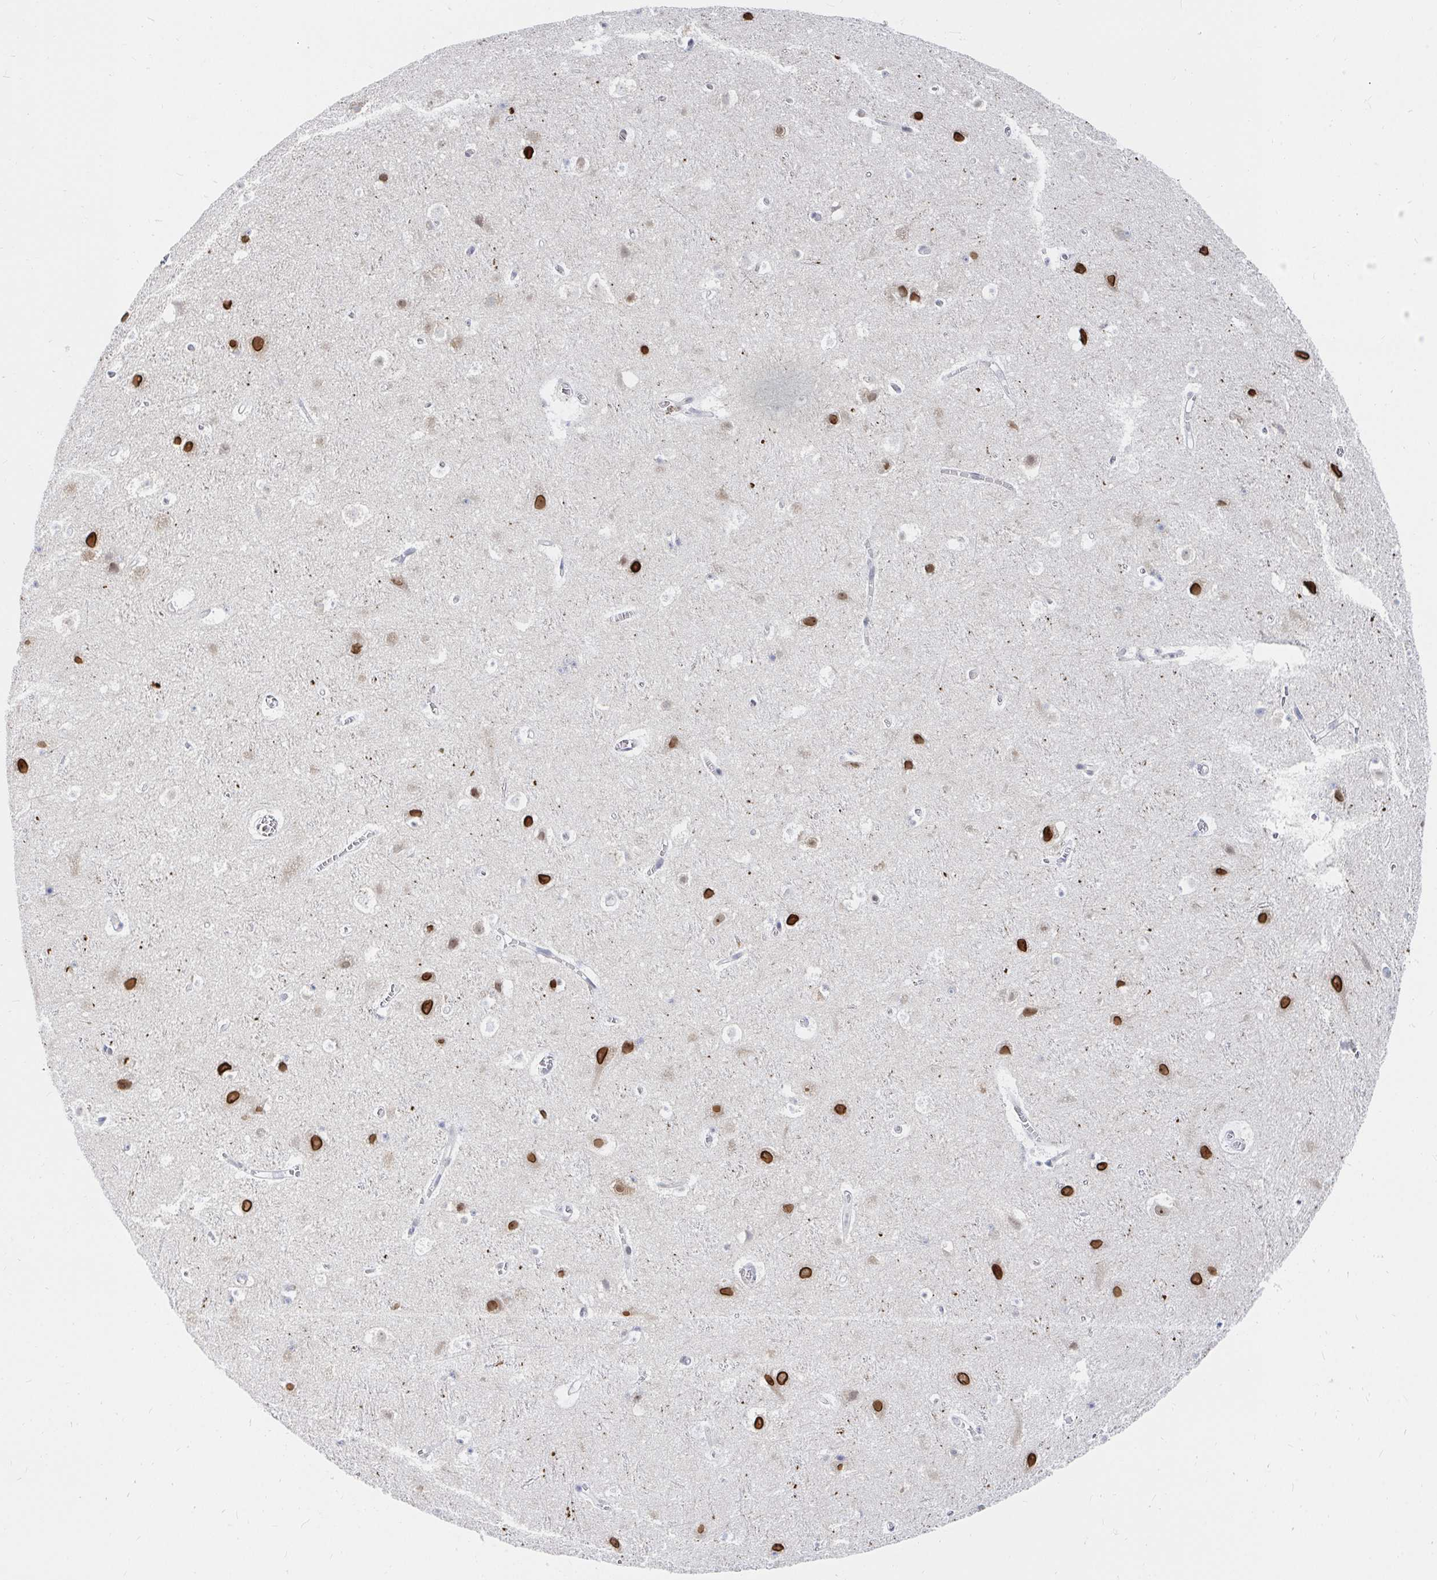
{"staining": {"intensity": "negative", "quantity": "none", "location": "none"}, "tissue": "cerebral cortex", "cell_type": "Endothelial cells", "image_type": "normal", "snomed": [{"axis": "morphology", "description": "Normal tissue, NOS"}, {"axis": "topography", "description": "Cerebral cortex"}], "caption": "The photomicrograph shows no staining of endothelial cells in unremarkable cerebral cortex. (IHC, brightfield microscopy, high magnification).", "gene": "CHD2", "patient": {"sex": "female", "age": 42}}